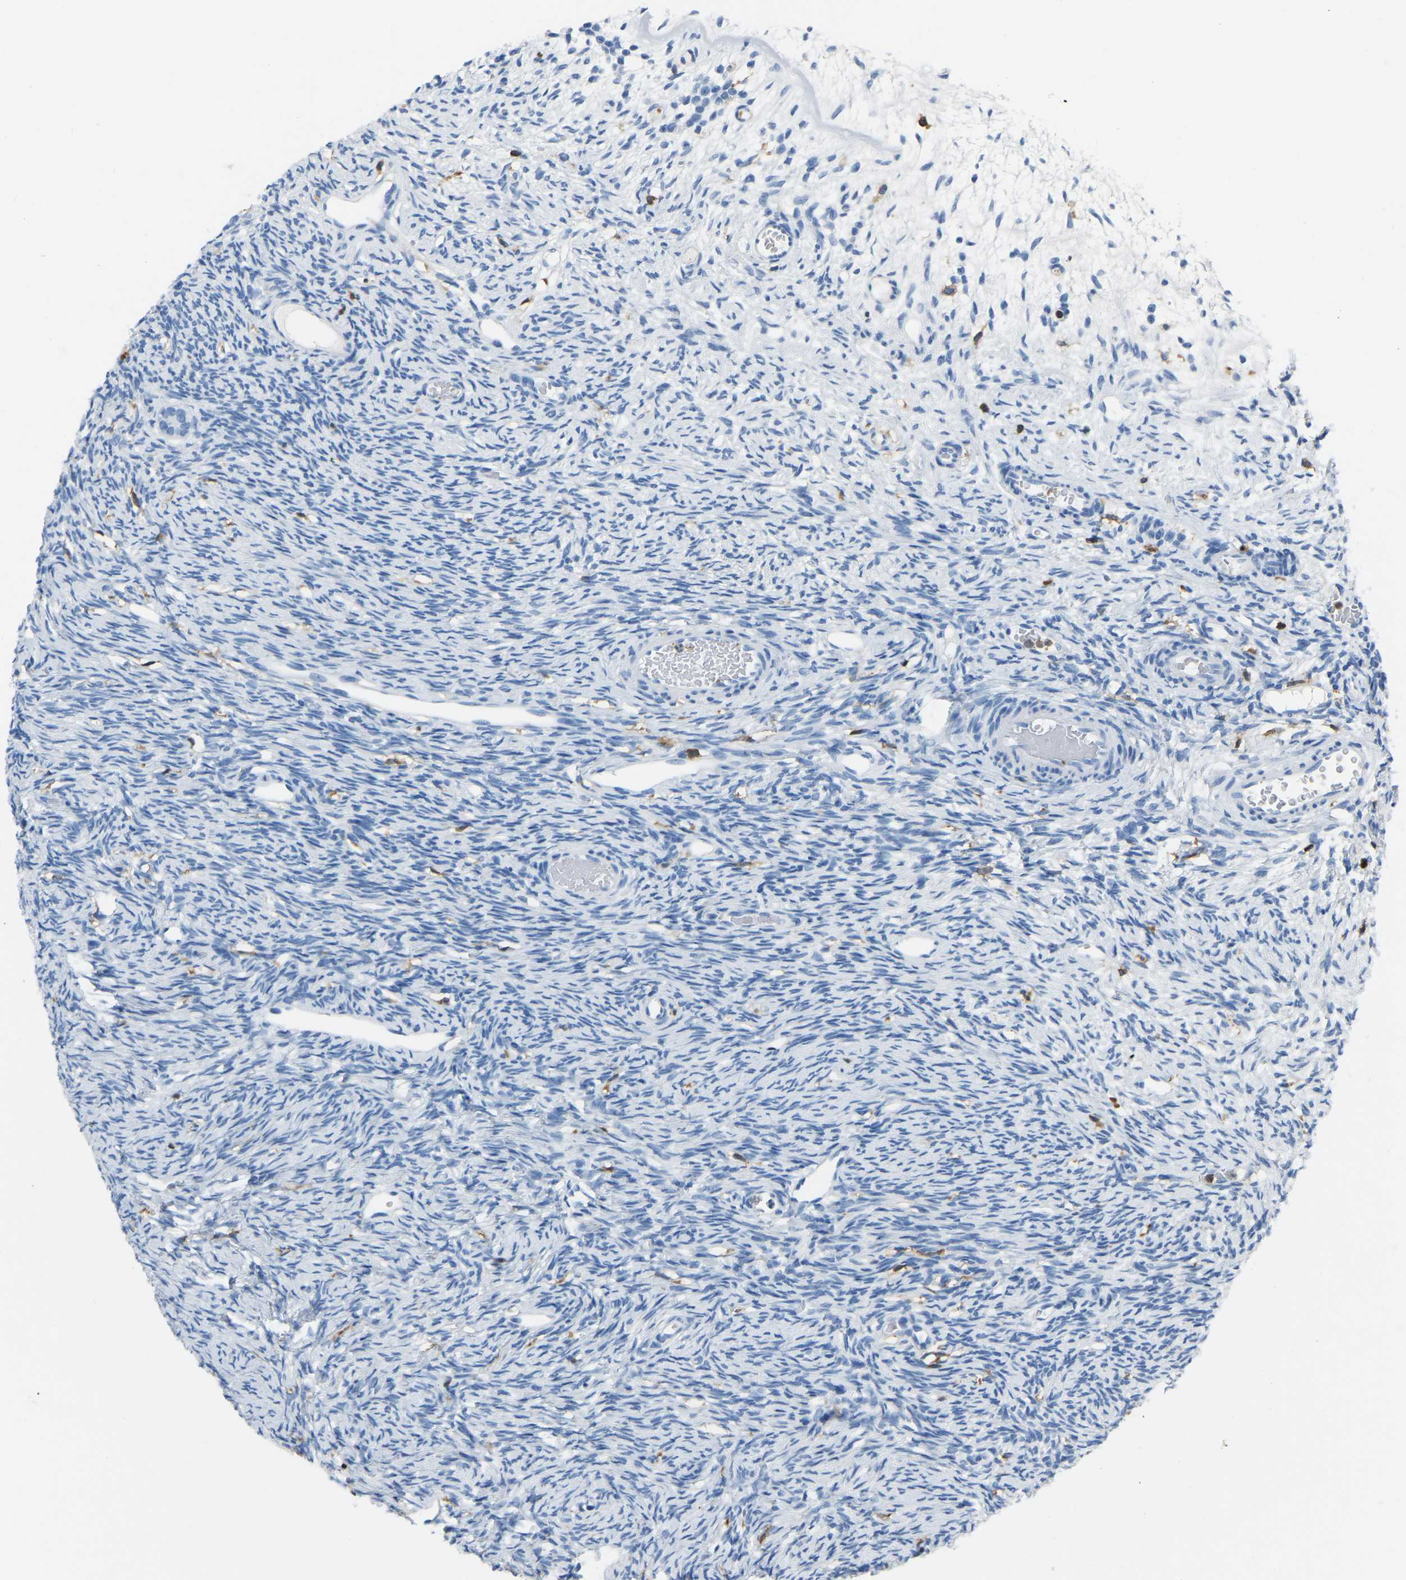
{"staining": {"intensity": "negative", "quantity": "none", "location": "none"}, "tissue": "ovary", "cell_type": "Ovarian stroma cells", "image_type": "normal", "snomed": [{"axis": "morphology", "description": "Normal tissue, NOS"}, {"axis": "topography", "description": "Ovary"}], "caption": "The histopathology image displays no staining of ovarian stroma cells in normal ovary.", "gene": "ARHGAP45", "patient": {"sex": "female", "age": 33}}